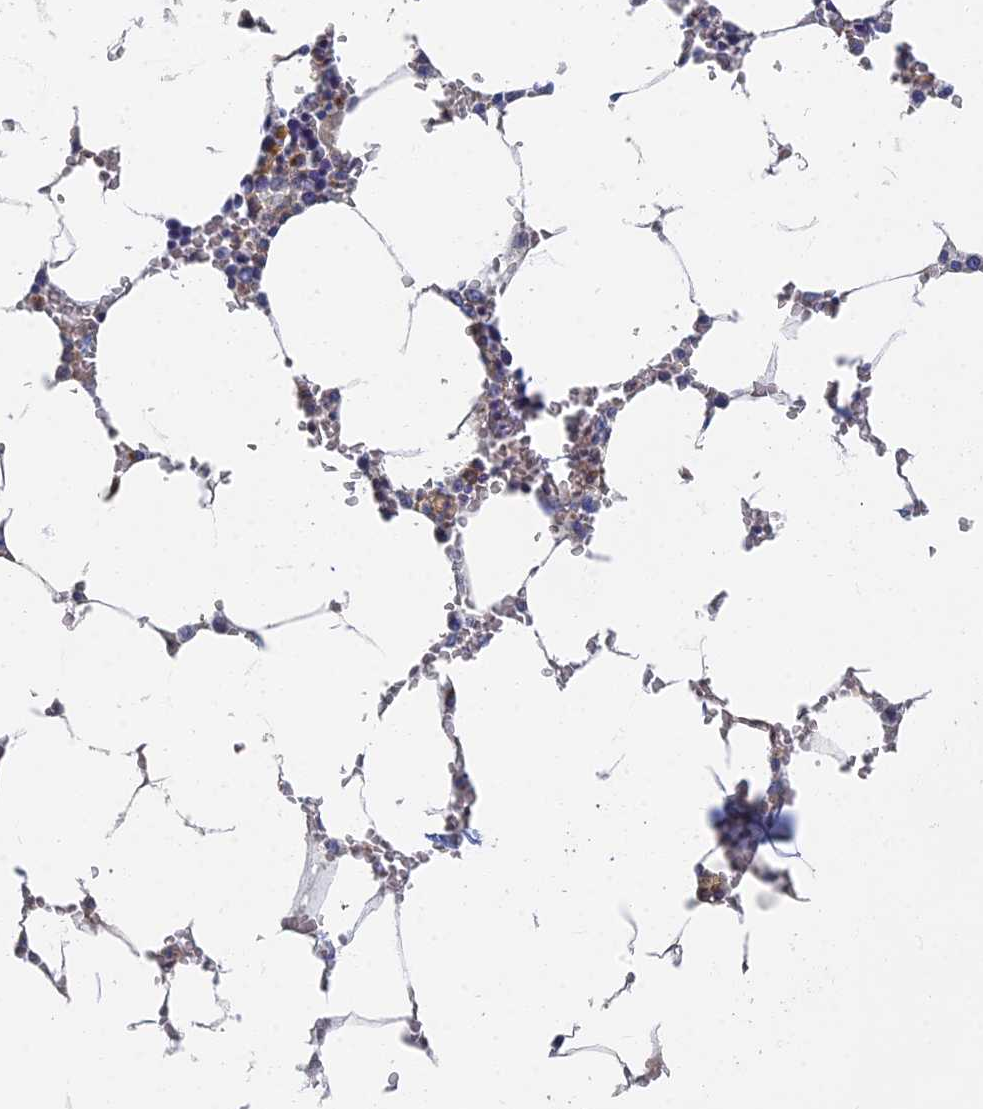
{"staining": {"intensity": "weak", "quantity": "<25%", "location": "cytoplasmic/membranous"}, "tissue": "bone marrow", "cell_type": "Hematopoietic cells", "image_type": "normal", "snomed": [{"axis": "morphology", "description": "Normal tissue, NOS"}, {"axis": "topography", "description": "Bone marrow"}], "caption": "This is an IHC image of normal human bone marrow. There is no staining in hematopoietic cells.", "gene": "RNASEK", "patient": {"sex": "male", "age": 70}}